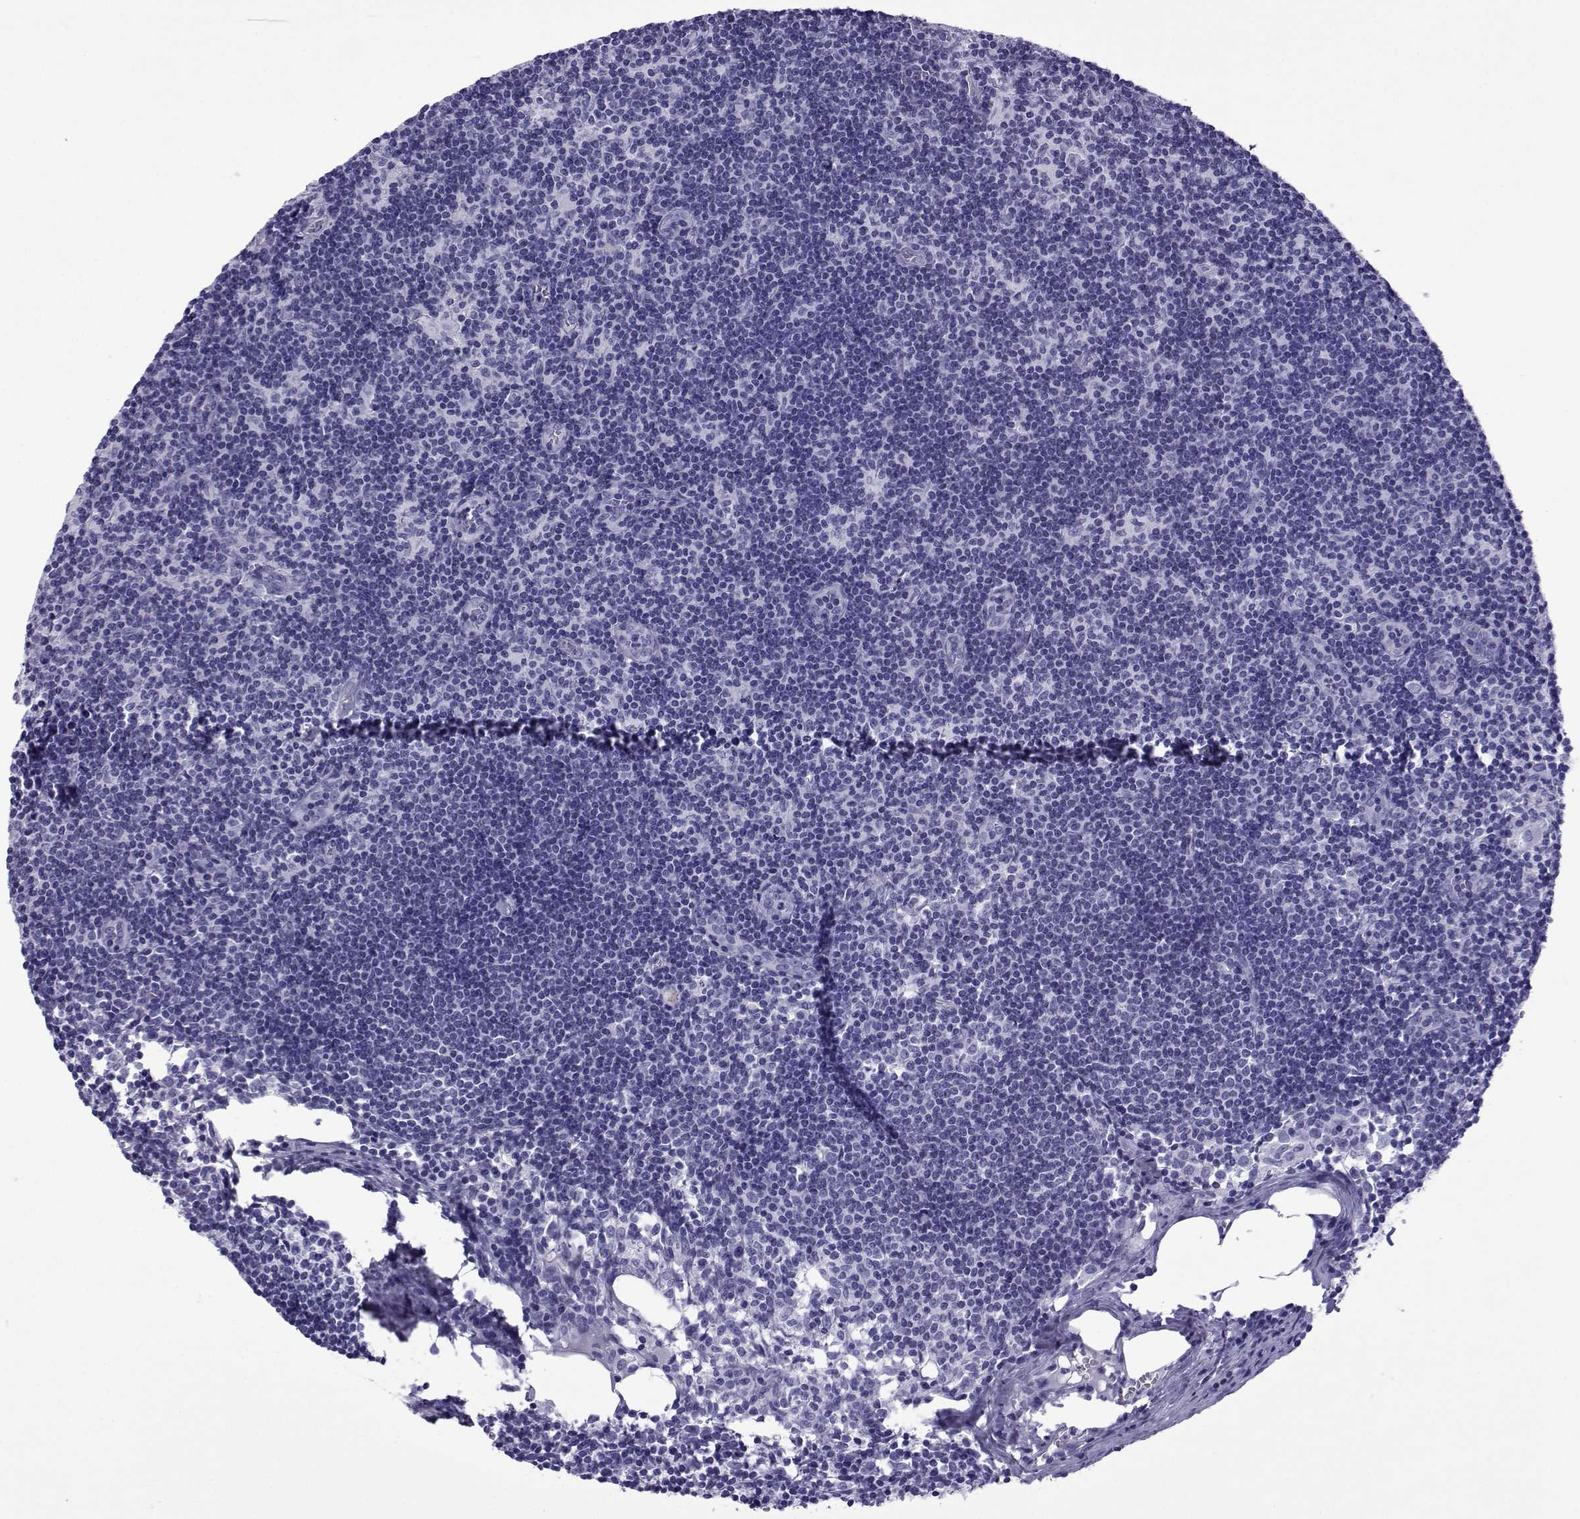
{"staining": {"intensity": "negative", "quantity": "none", "location": "none"}, "tissue": "lymph node", "cell_type": "Germinal center cells", "image_type": "normal", "snomed": [{"axis": "morphology", "description": "Normal tissue, NOS"}, {"axis": "topography", "description": "Lymph node"}], "caption": "The photomicrograph demonstrates no staining of germinal center cells in benign lymph node. (DAB (3,3'-diaminobenzidine) immunohistochemistry, high magnification).", "gene": "SPANXA1", "patient": {"sex": "male", "age": 59}}